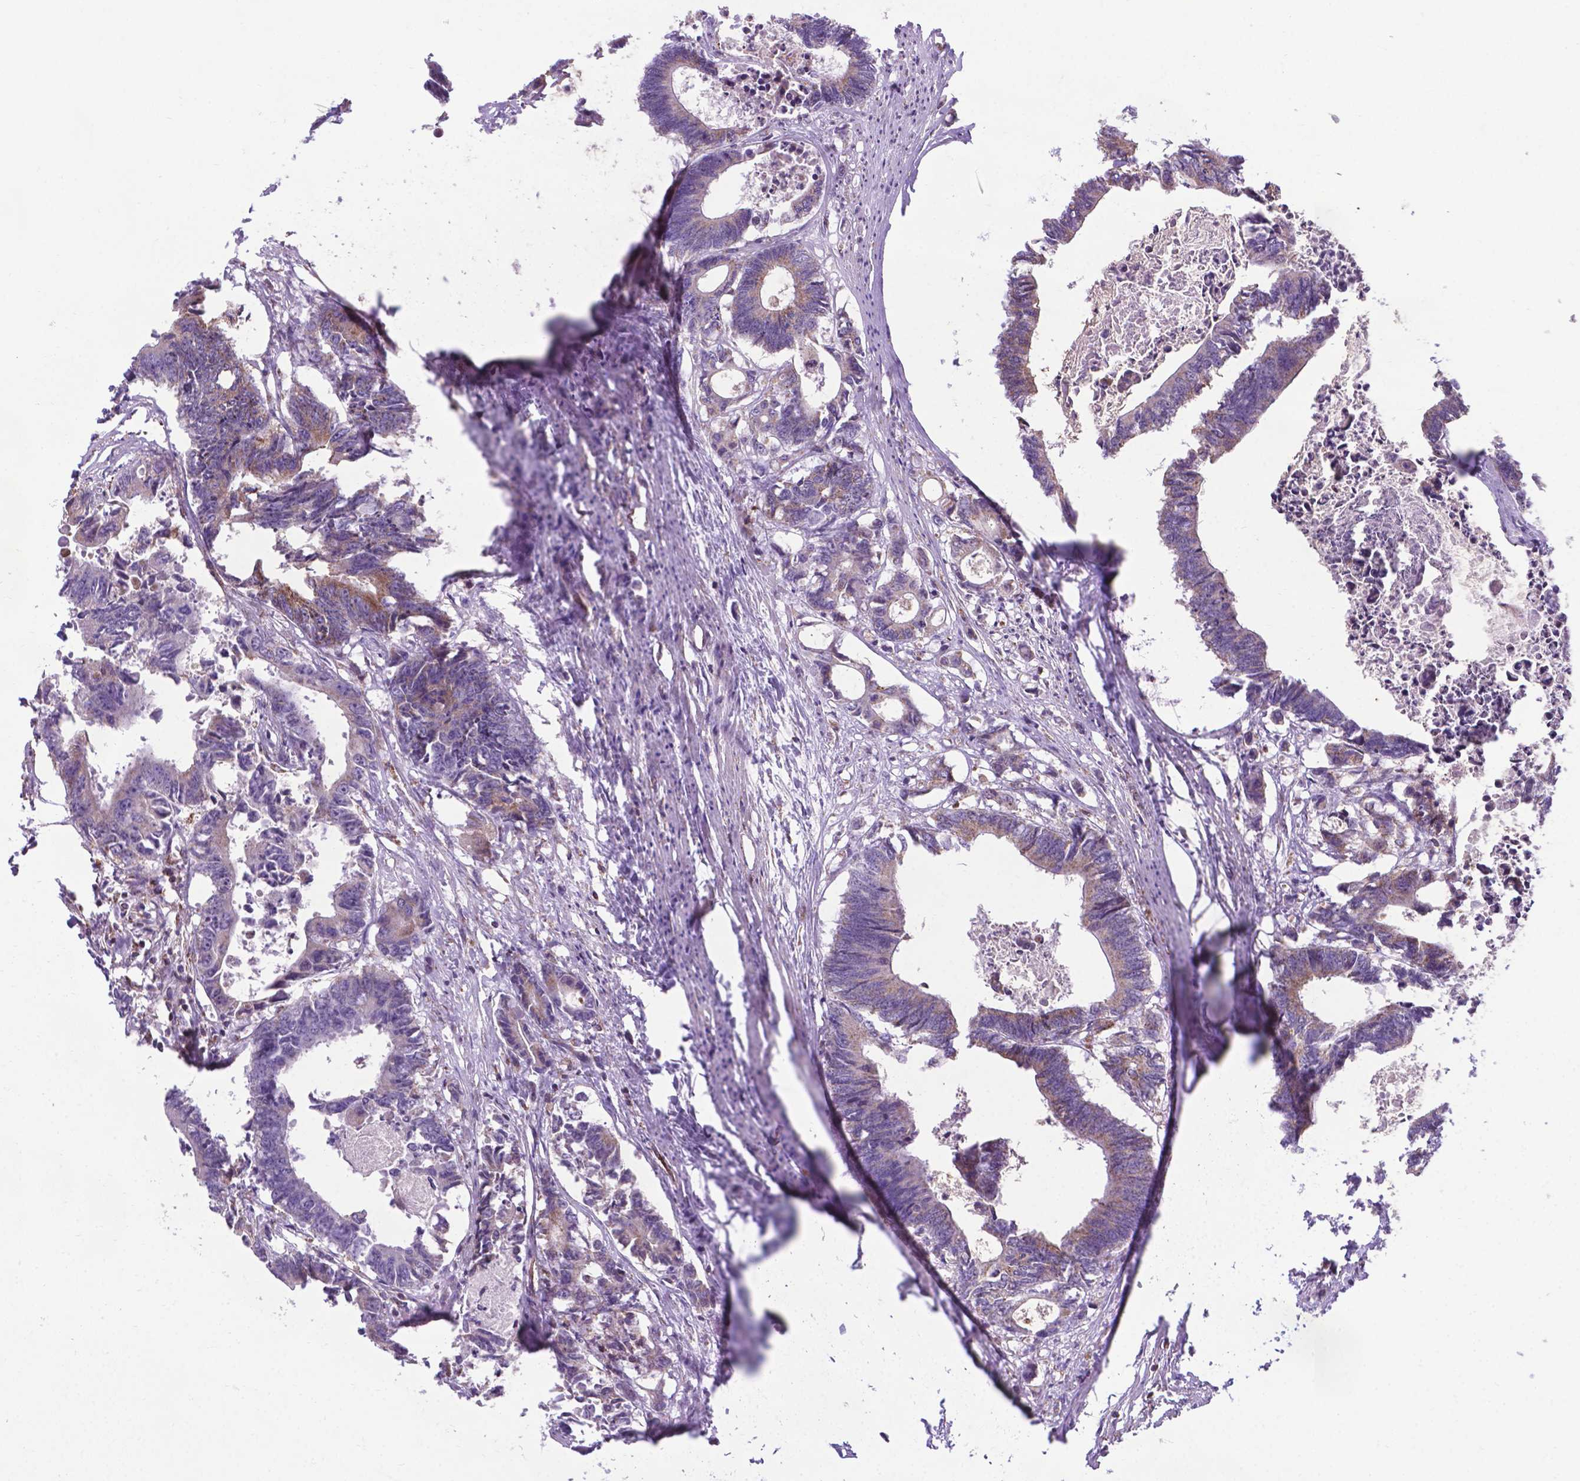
{"staining": {"intensity": "weak", "quantity": "25%-75%", "location": "cytoplasmic/membranous"}, "tissue": "colorectal cancer", "cell_type": "Tumor cells", "image_type": "cancer", "snomed": [{"axis": "morphology", "description": "Adenocarcinoma, NOS"}, {"axis": "topography", "description": "Rectum"}], "caption": "Protein staining demonstrates weak cytoplasmic/membranous staining in about 25%-75% of tumor cells in adenocarcinoma (colorectal).", "gene": "POU3F3", "patient": {"sex": "male", "age": 54}}